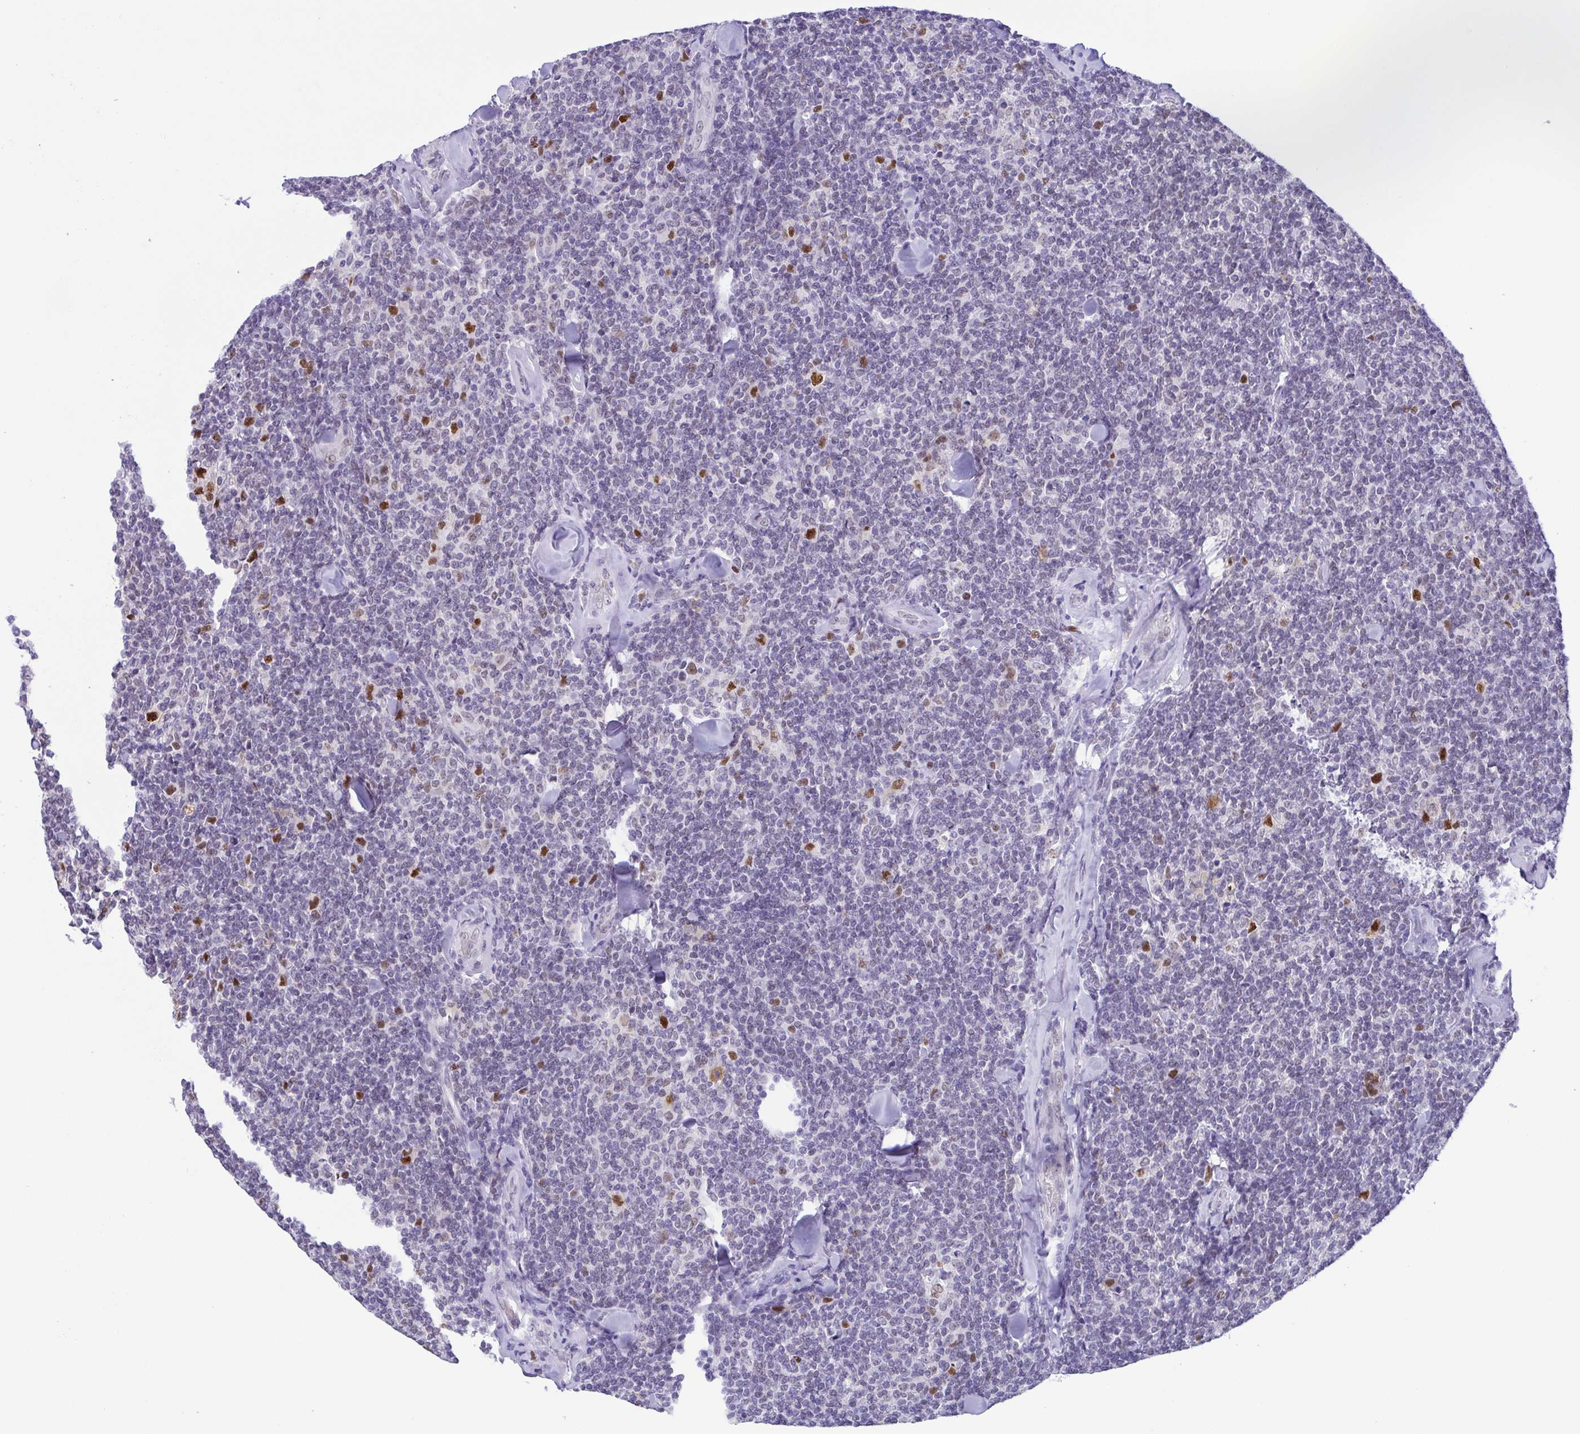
{"staining": {"intensity": "moderate", "quantity": "<25%", "location": "nuclear"}, "tissue": "lymphoma", "cell_type": "Tumor cells", "image_type": "cancer", "snomed": [{"axis": "morphology", "description": "Malignant lymphoma, non-Hodgkin's type, Low grade"}, {"axis": "topography", "description": "Lymph node"}], "caption": "Immunohistochemical staining of human malignant lymphoma, non-Hodgkin's type (low-grade) shows moderate nuclear protein positivity in about <25% of tumor cells.", "gene": "TIPIN", "patient": {"sex": "female", "age": 56}}